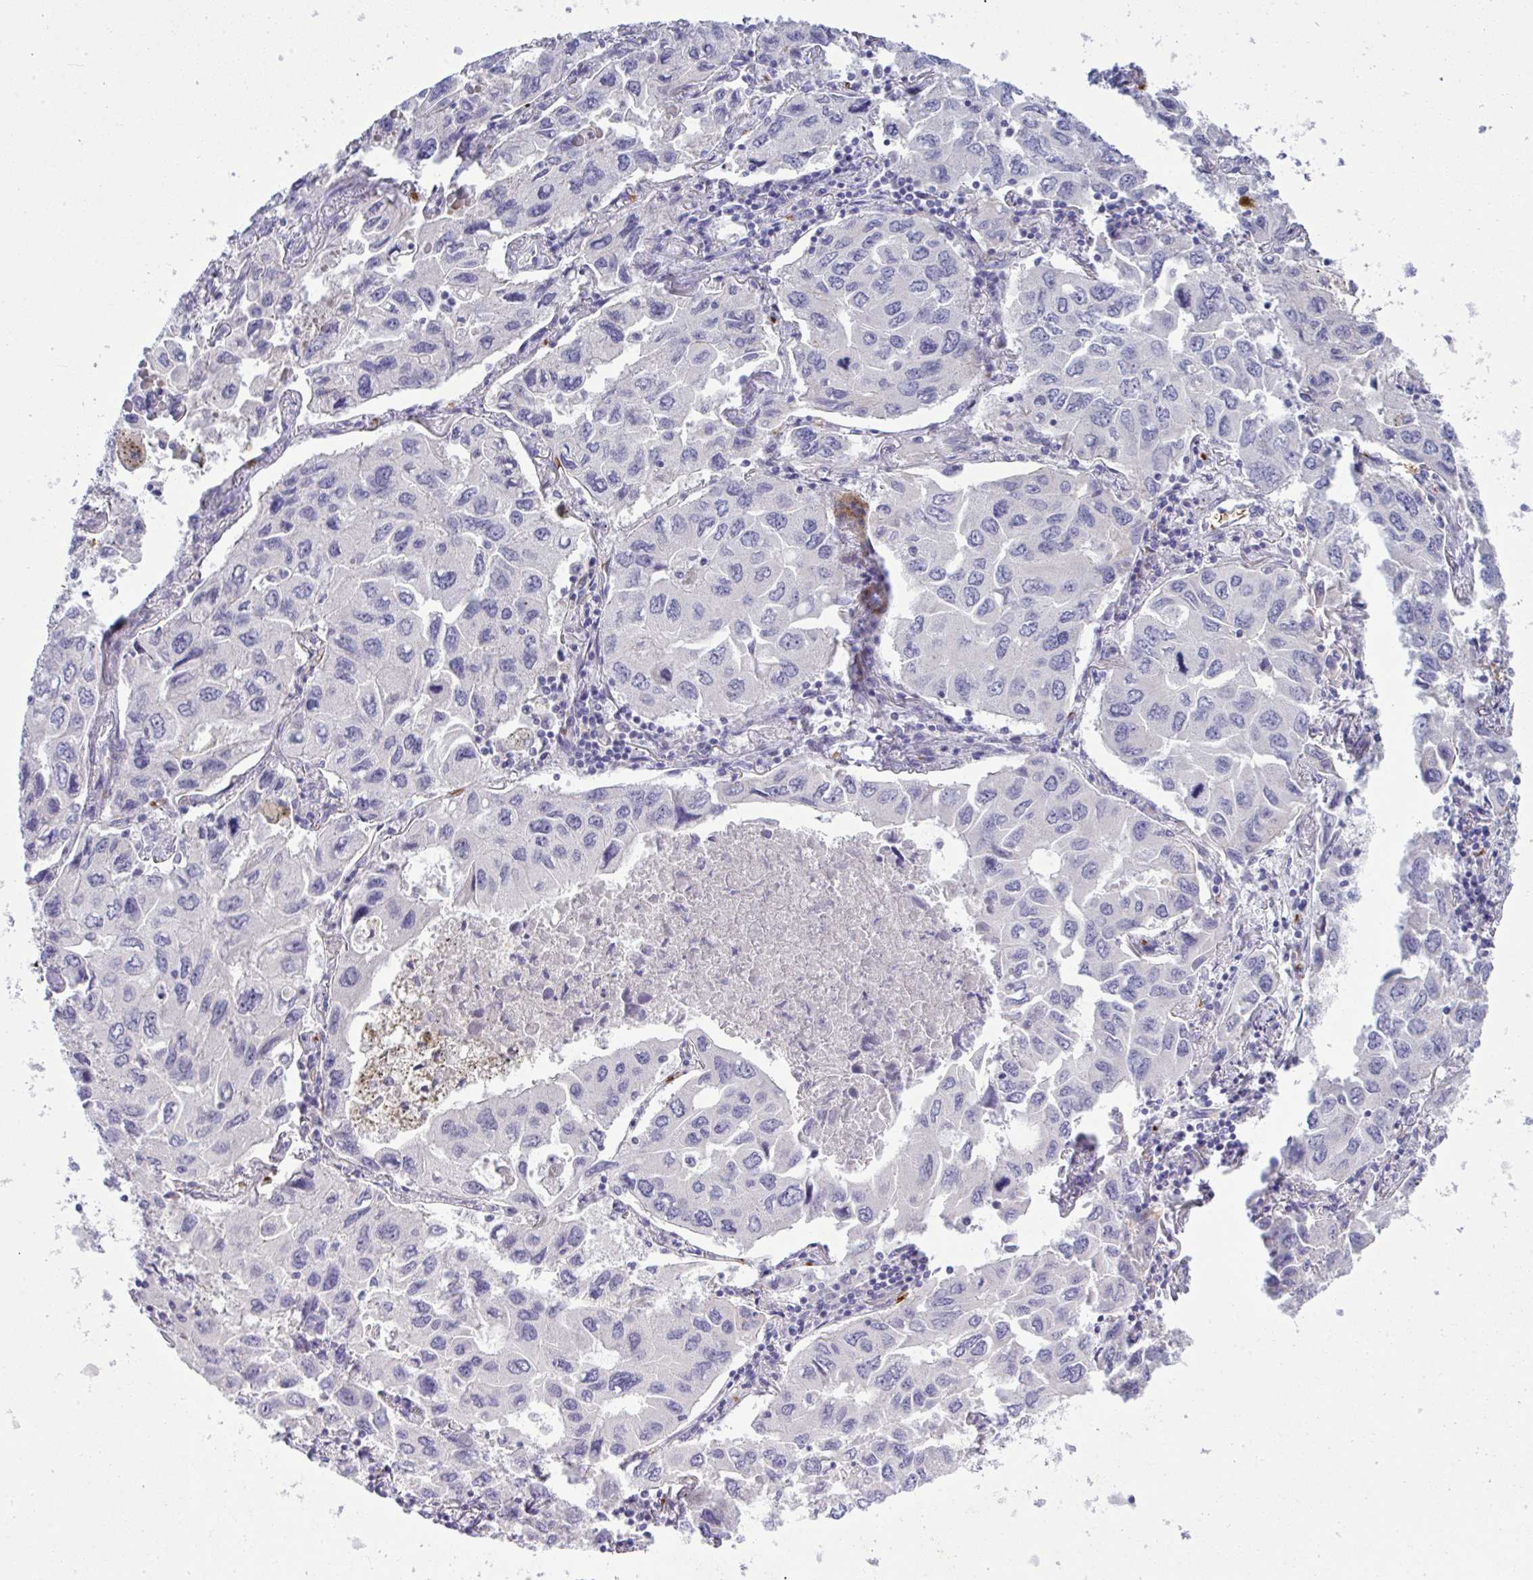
{"staining": {"intensity": "negative", "quantity": "none", "location": "none"}, "tissue": "lung cancer", "cell_type": "Tumor cells", "image_type": "cancer", "snomed": [{"axis": "morphology", "description": "Adenocarcinoma, NOS"}, {"axis": "topography", "description": "Lung"}], "caption": "This is an IHC histopathology image of lung cancer. There is no expression in tumor cells.", "gene": "SPTB", "patient": {"sex": "male", "age": 64}}